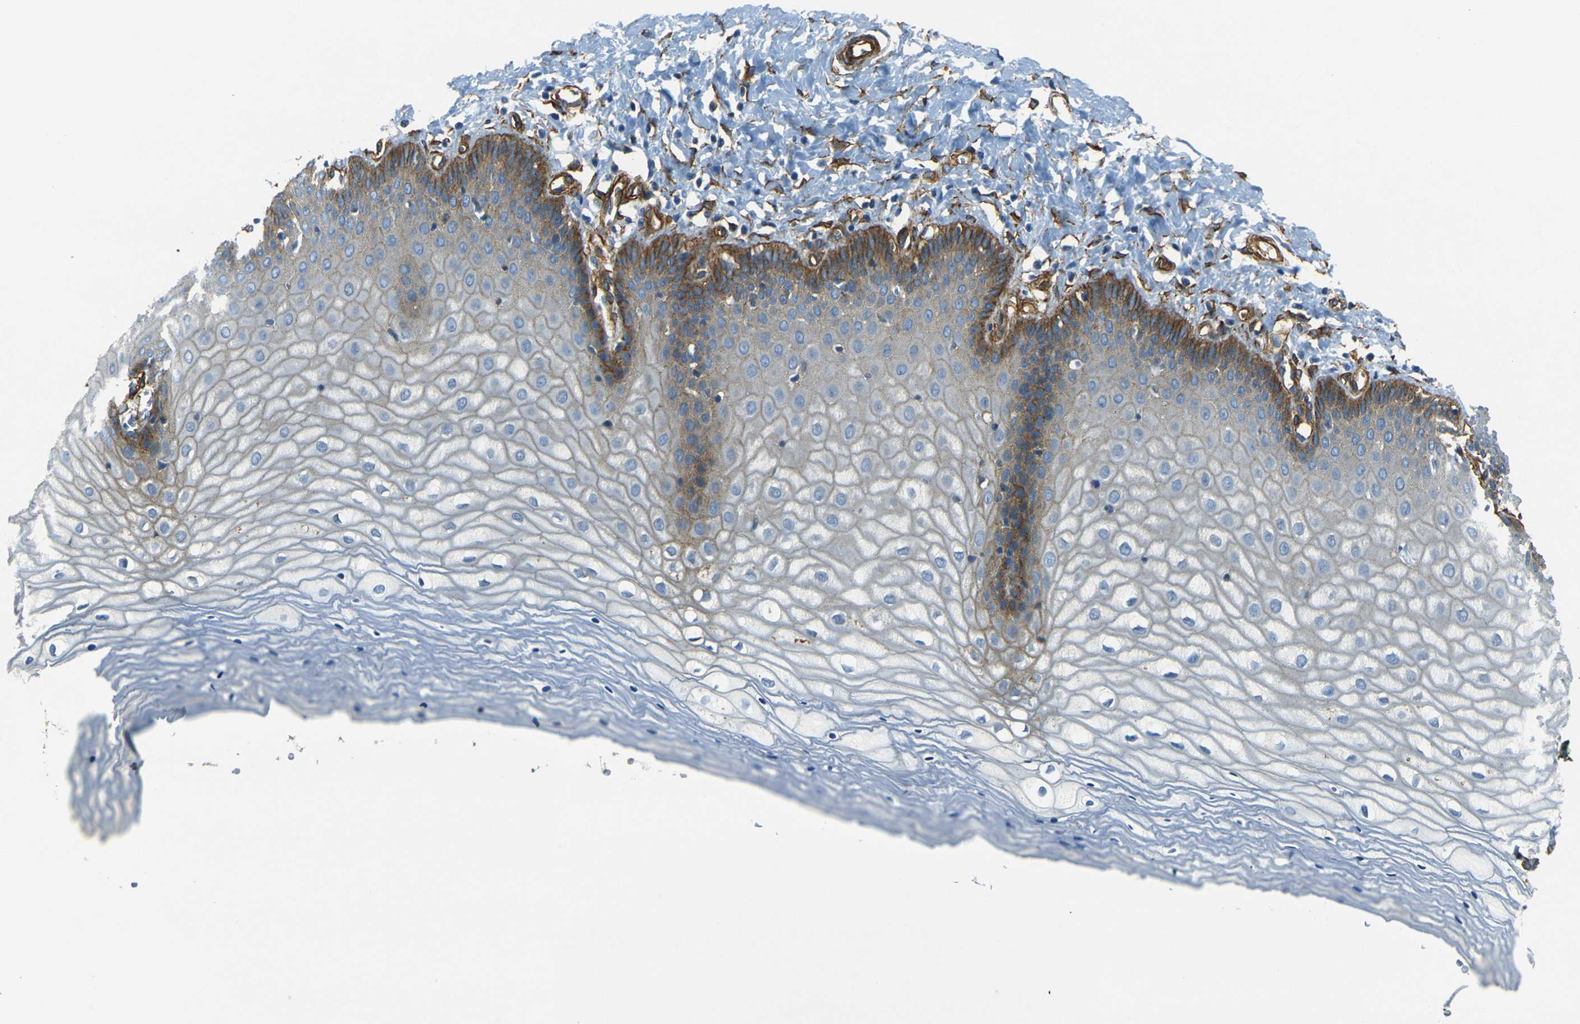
{"staining": {"intensity": "moderate", "quantity": "<25%", "location": "cytoplasmic/membranous"}, "tissue": "cervix", "cell_type": "Squamous epithelial cells", "image_type": "normal", "snomed": [{"axis": "morphology", "description": "Normal tissue, NOS"}, {"axis": "topography", "description": "Cervix"}], "caption": "The micrograph demonstrates immunohistochemical staining of benign cervix. There is moderate cytoplasmic/membranous positivity is identified in approximately <25% of squamous epithelial cells. The protein of interest is stained brown, and the nuclei are stained in blue (DAB (3,3'-diaminobenzidine) IHC with brightfield microscopy, high magnification).", "gene": "EPHA7", "patient": {"sex": "female", "age": 55}}